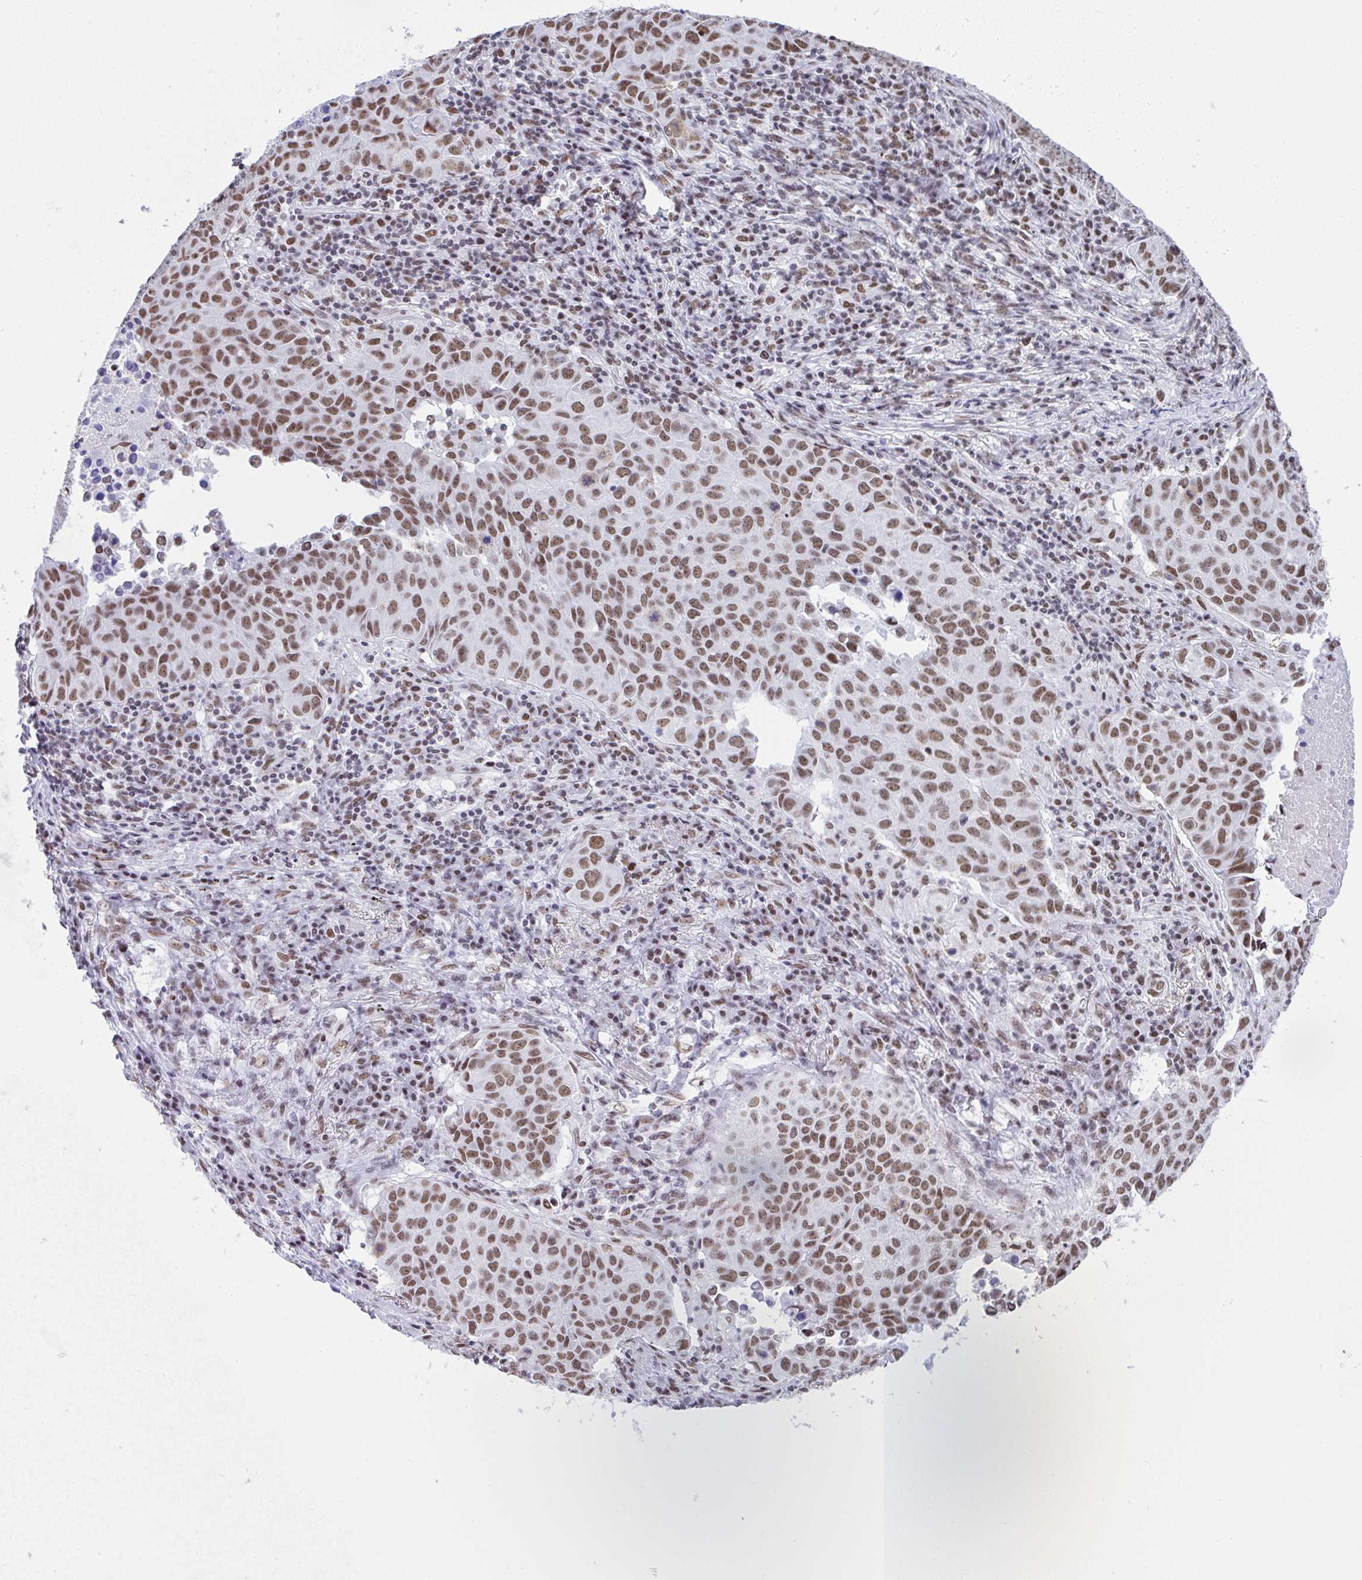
{"staining": {"intensity": "moderate", "quantity": ">75%", "location": "nuclear"}, "tissue": "lung cancer", "cell_type": "Tumor cells", "image_type": "cancer", "snomed": [{"axis": "morphology", "description": "Adenocarcinoma, NOS"}, {"axis": "topography", "description": "Lung"}], "caption": "There is medium levels of moderate nuclear staining in tumor cells of lung adenocarcinoma, as demonstrated by immunohistochemical staining (brown color).", "gene": "DDX52", "patient": {"sex": "female", "age": 50}}